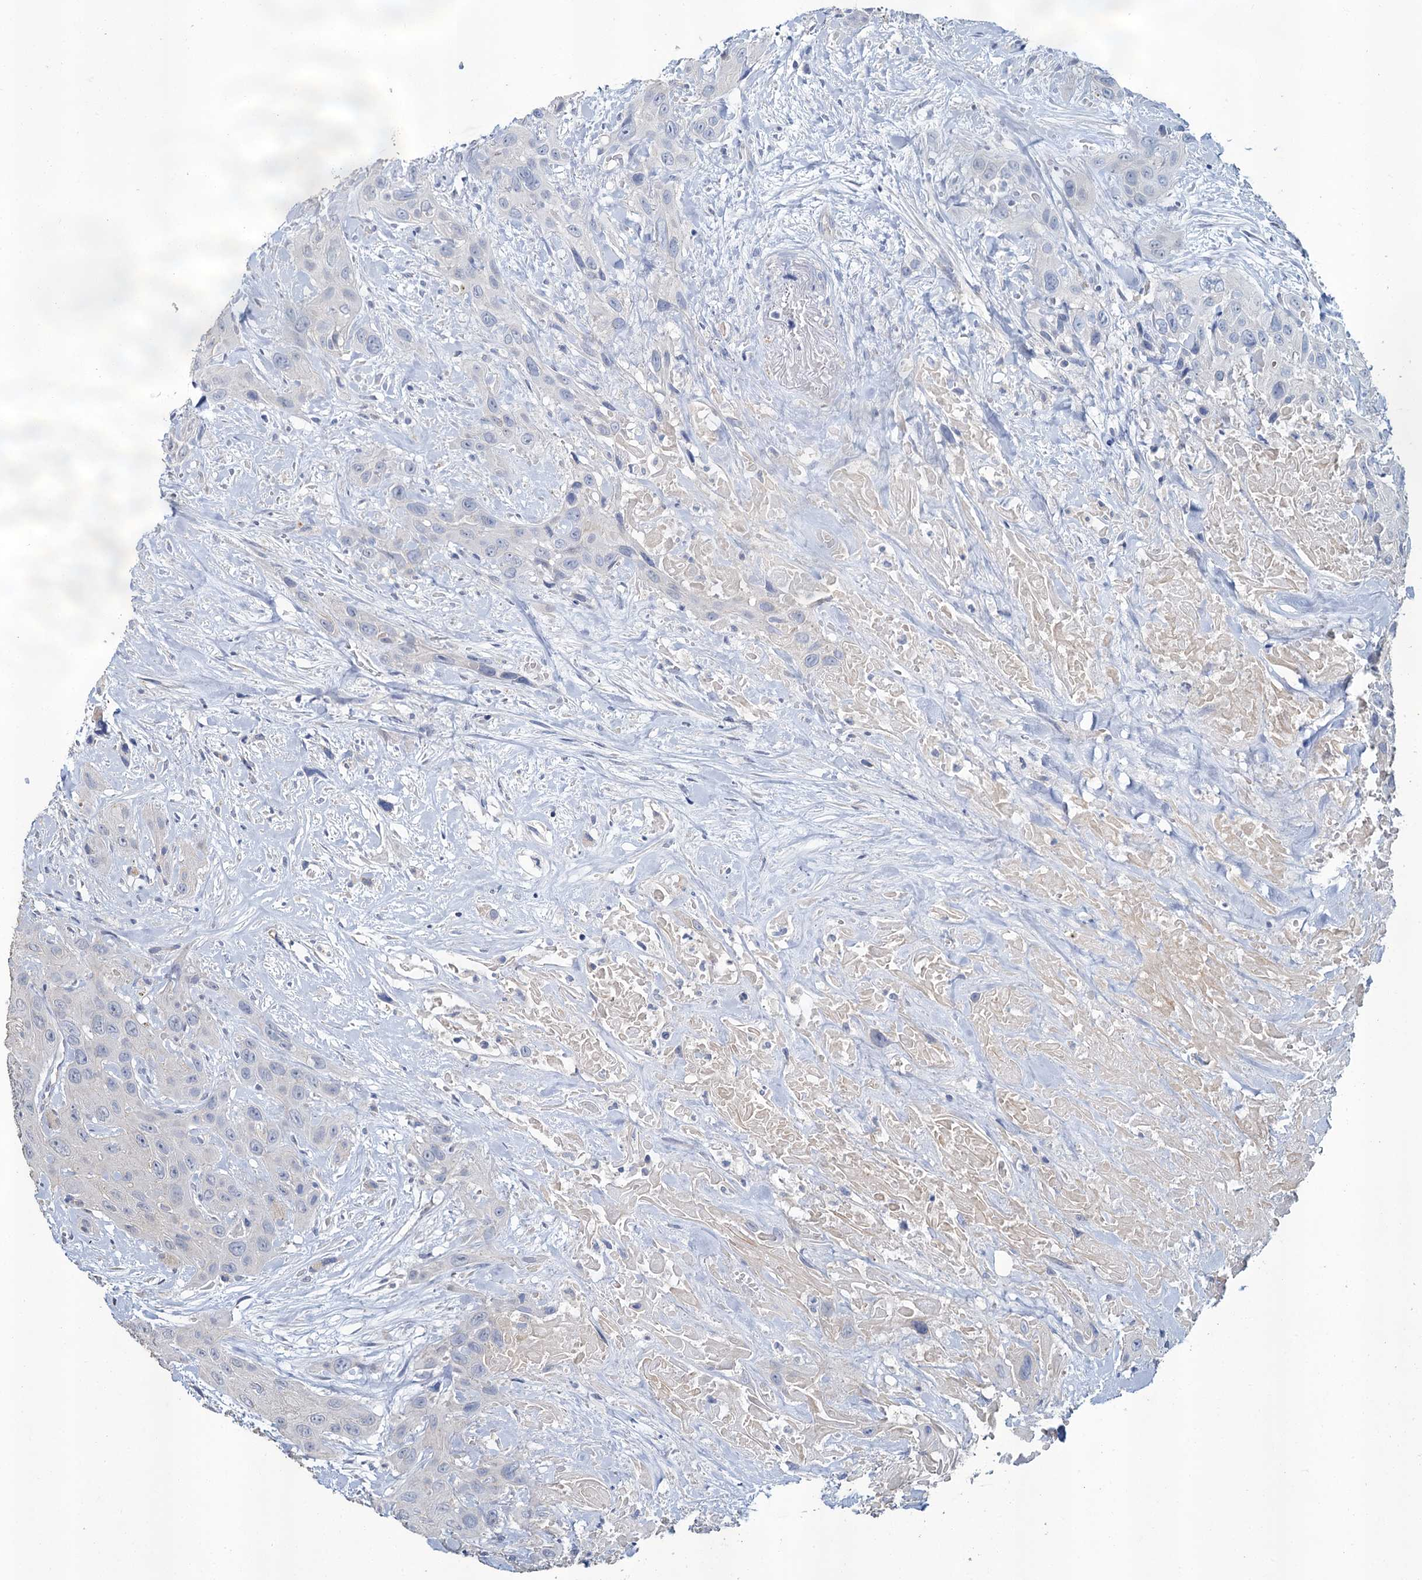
{"staining": {"intensity": "negative", "quantity": "none", "location": "none"}, "tissue": "head and neck cancer", "cell_type": "Tumor cells", "image_type": "cancer", "snomed": [{"axis": "morphology", "description": "Squamous cell carcinoma, NOS"}, {"axis": "topography", "description": "Head-Neck"}], "caption": "IHC of human head and neck cancer (squamous cell carcinoma) shows no expression in tumor cells.", "gene": "SNCB", "patient": {"sex": "male", "age": 81}}